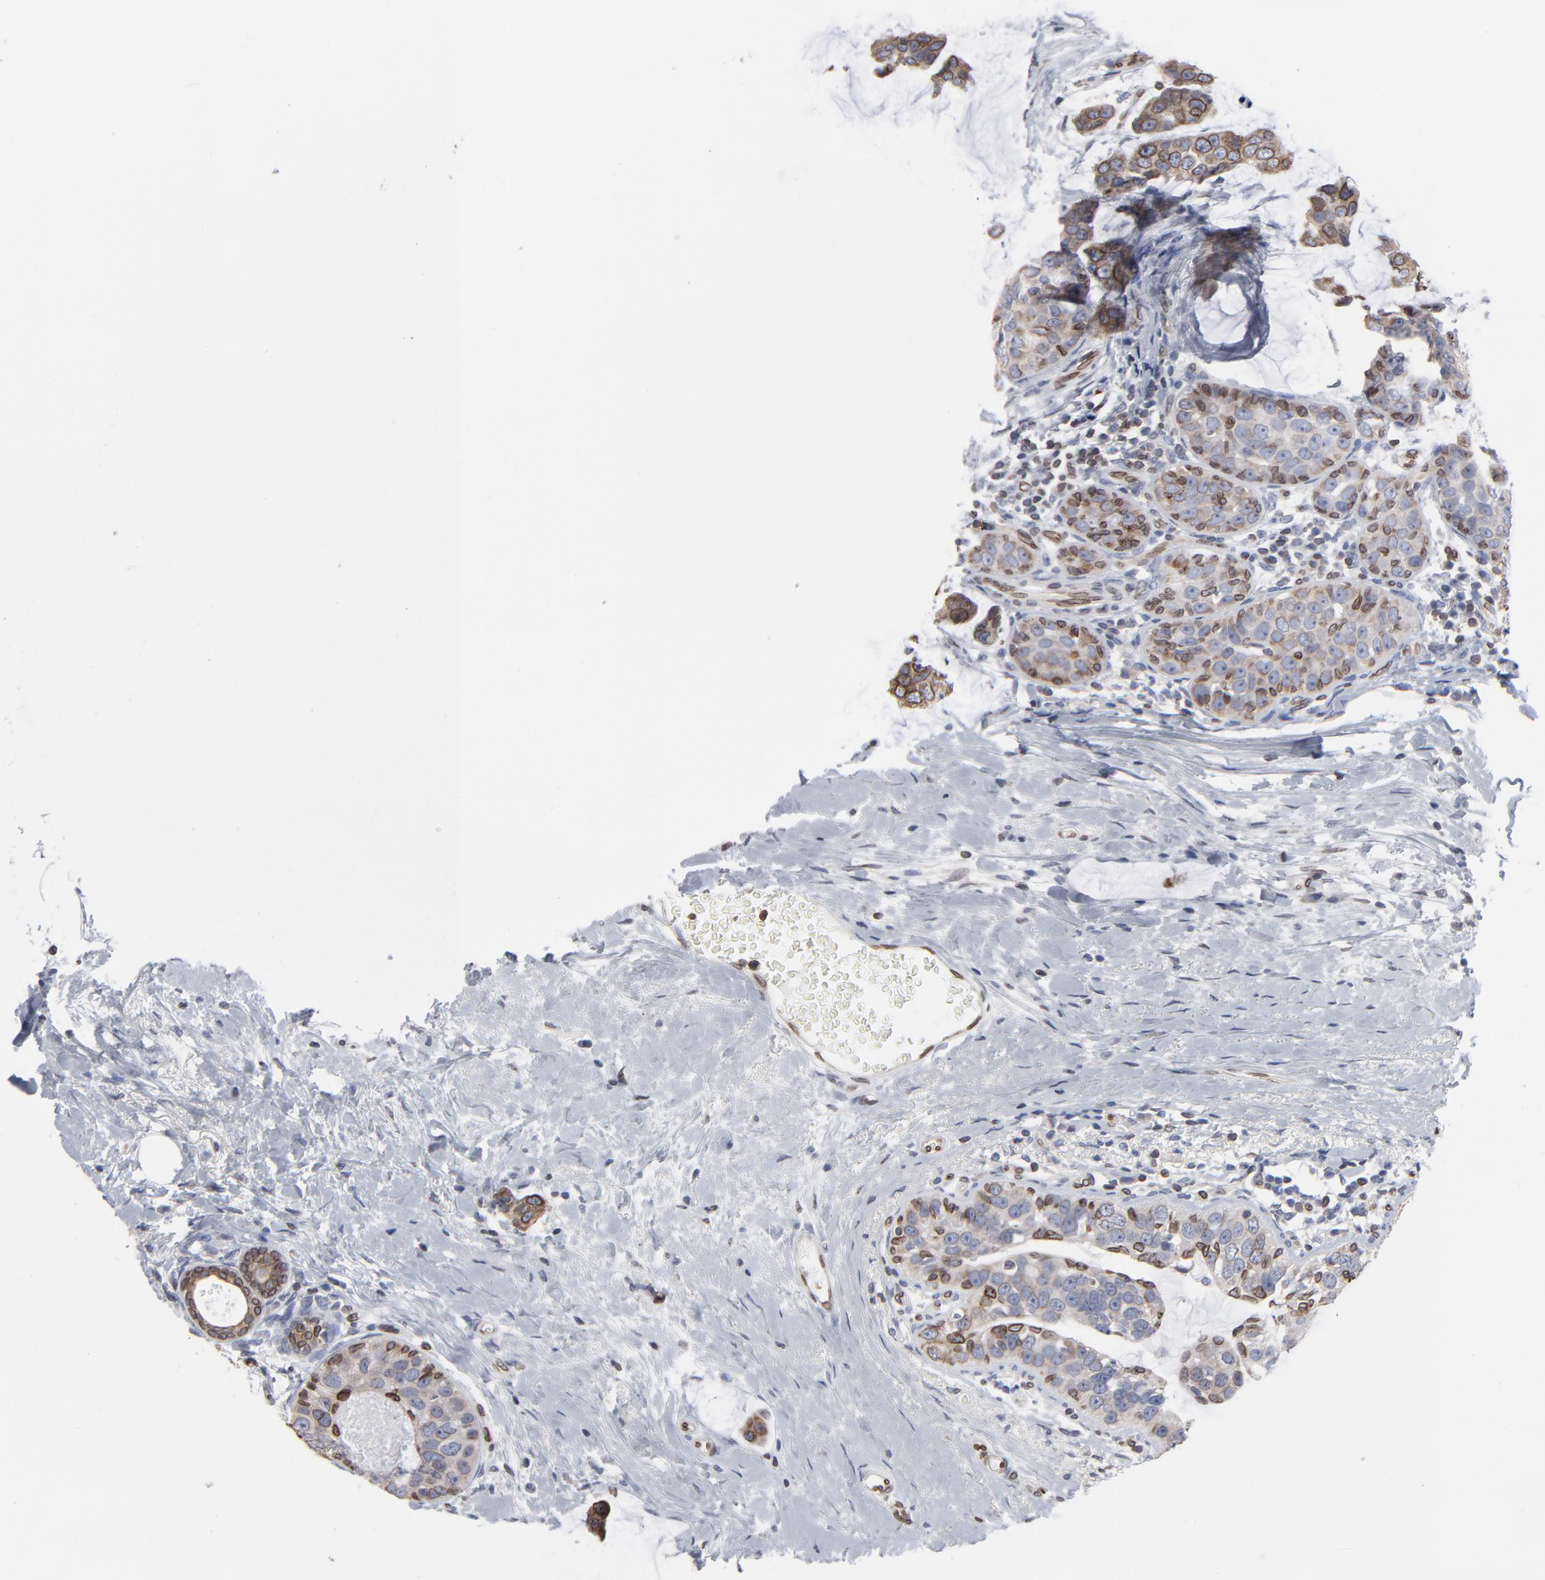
{"staining": {"intensity": "weak", "quantity": "25%-75%", "location": "cytoplasmic/membranous,nuclear"}, "tissue": "breast cancer", "cell_type": "Tumor cells", "image_type": "cancer", "snomed": [{"axis": "morphology", "description": "Normal tissue, NOS"}, {"axis": "morphology", "description": "Duct carcinoma"}, {"axis": "topography", "description": "Breast"}], "caption": "Tumor cells reveal low levels of weak cytoplasmic/membranous and nuclear positivity in approximately 25%-75% of cells in human breast cancer (infiltrating ductal carcinoma).", "gene": "SYNE2", "patient": {"sex": "female", "age": 50}}